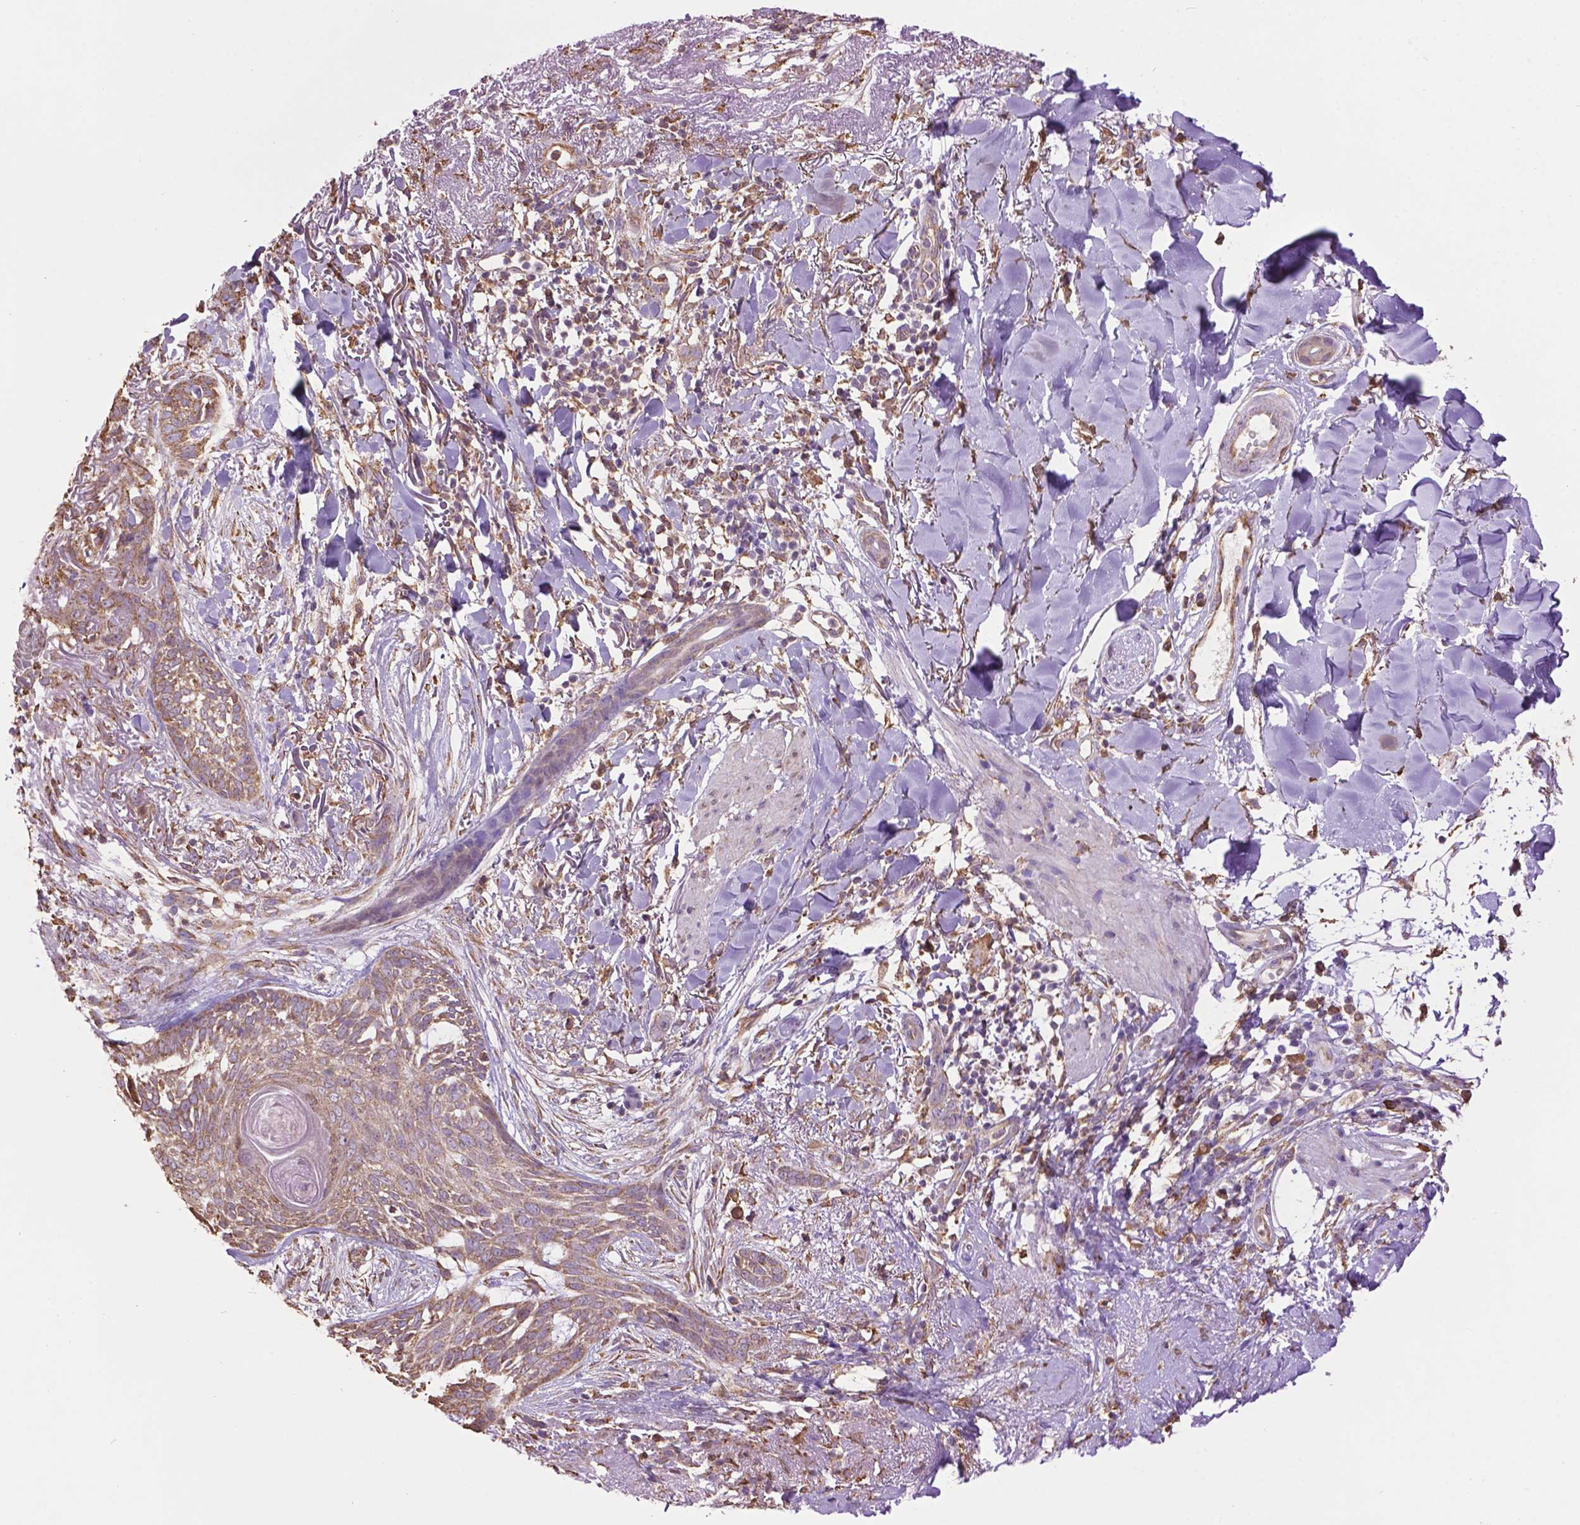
{"staining": {"intensity": "weak", "quantity": ">75%", "location": "cytoplasmic/membranous"}, "tissue": "skin cancer", "cell_type": "Tumor cells", "image_type": "cancer", "snomed": [{"axis": "morphology", "description": "Normal tissue, NOS"}, {"axis": "morphology", "description": "Basal cell carcinoma"}, {"axis": "topography", "description": "Skin"}], "caption": "Immunohistochemical staining of skin cancer (basal cell carcinoma) demonstrates low levels of weak cytoplasmic/membranous expression in about >75% of tumor cells. (brown staining indicates protein expression, while blue staining denotes nuclei).", "gene": "PPP2R5E", "patient": {"sex": "male", "age": 84}}